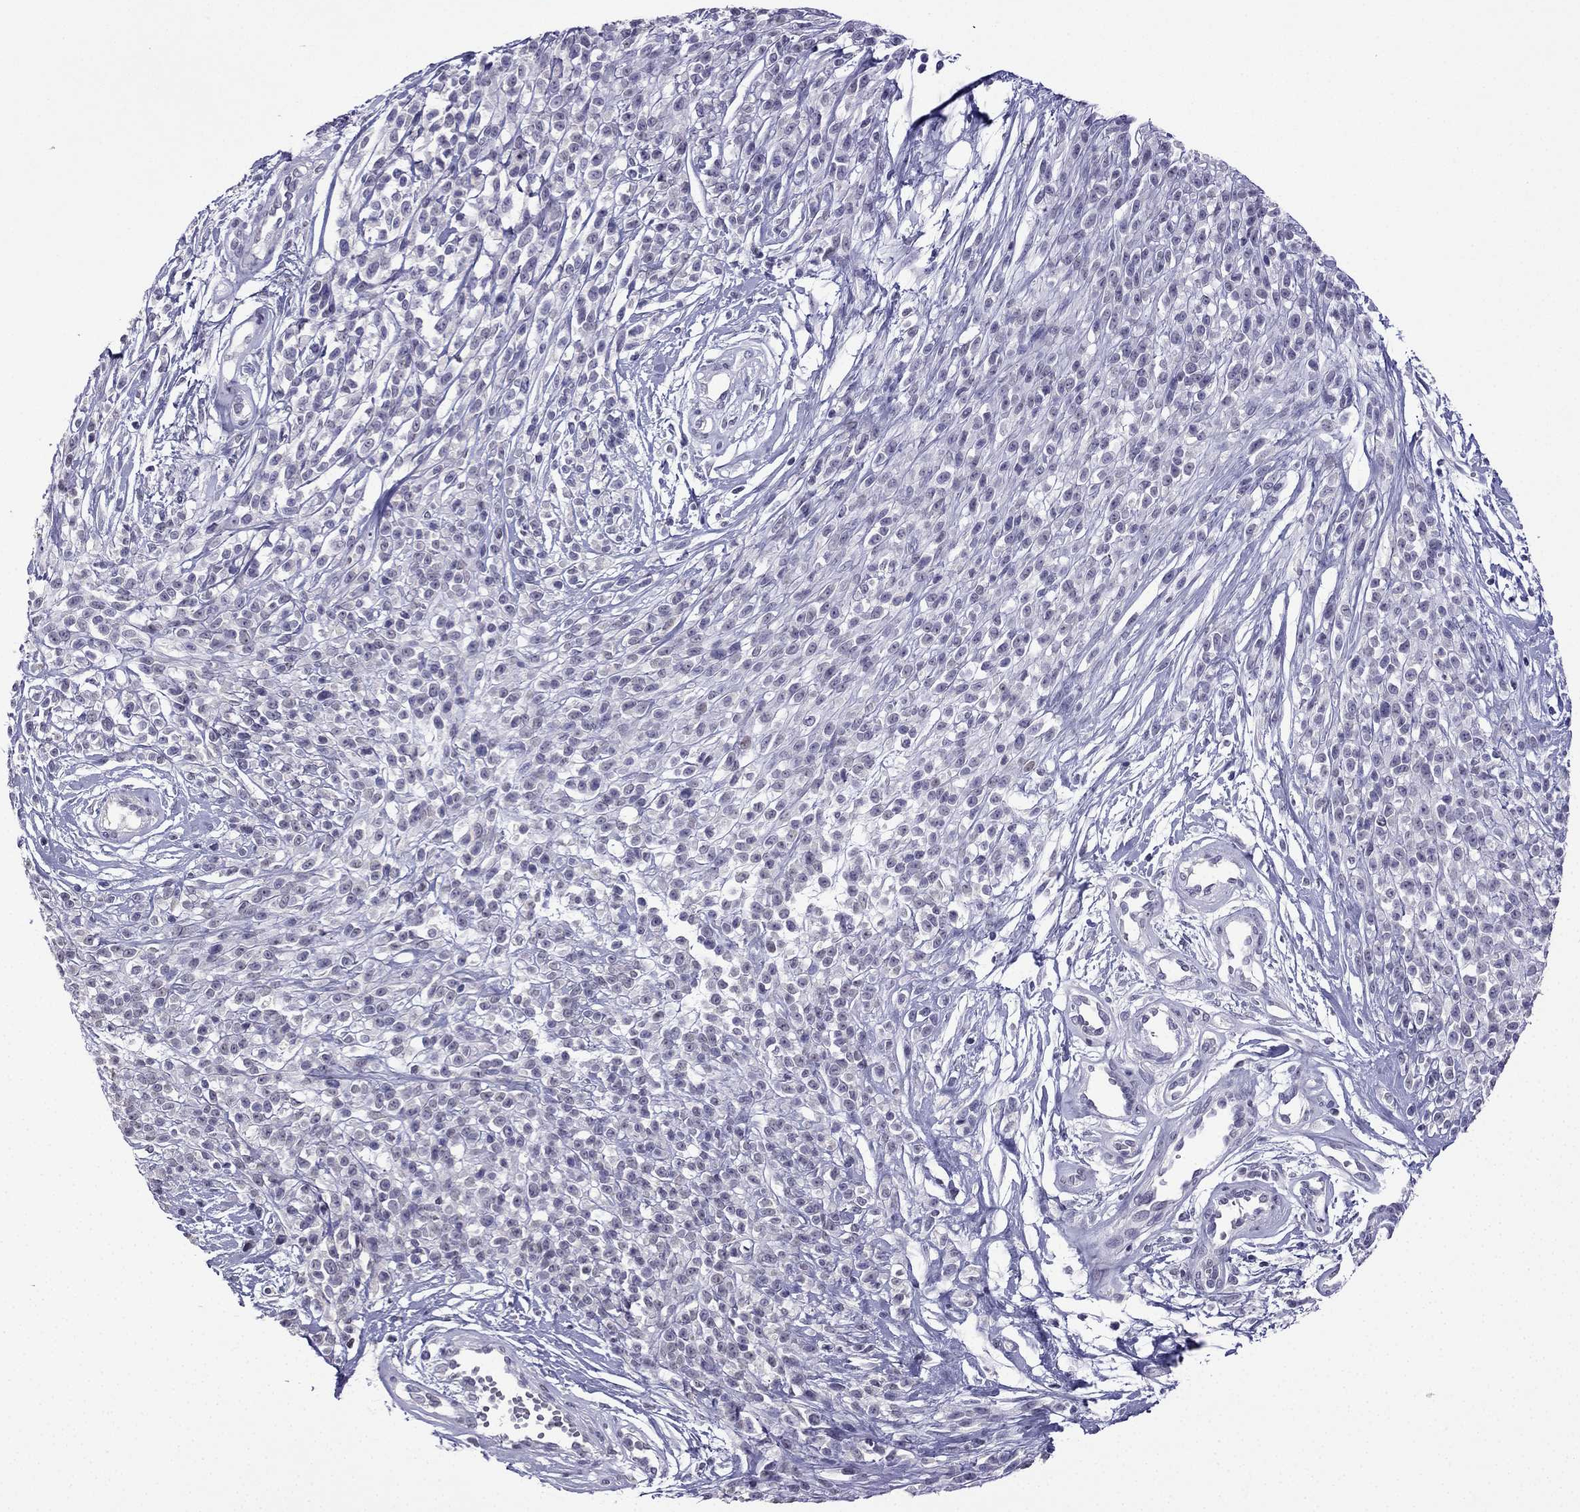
{"staining": {"intensity": "negative", "quantity": "none", "location": "none"}, "tissue": "melanoma", "cell_type": "Tumor cells", "image_type": "cancer", "snomed": [{"axis": "morphology", "description": "Malignant melanoma, NOS"}, {"axis": "topography", "description": "Skin"}, {"axis": "topography", "description": "Skin of trunk"}], "caption": "The micrograph shows no significant expression in tumor cells of melanoma. (Immunohistochemistry, brightfield microscopy, high magnification).", "gene": "CFAP70", "patient": {"sex": "male", "age": 74}}